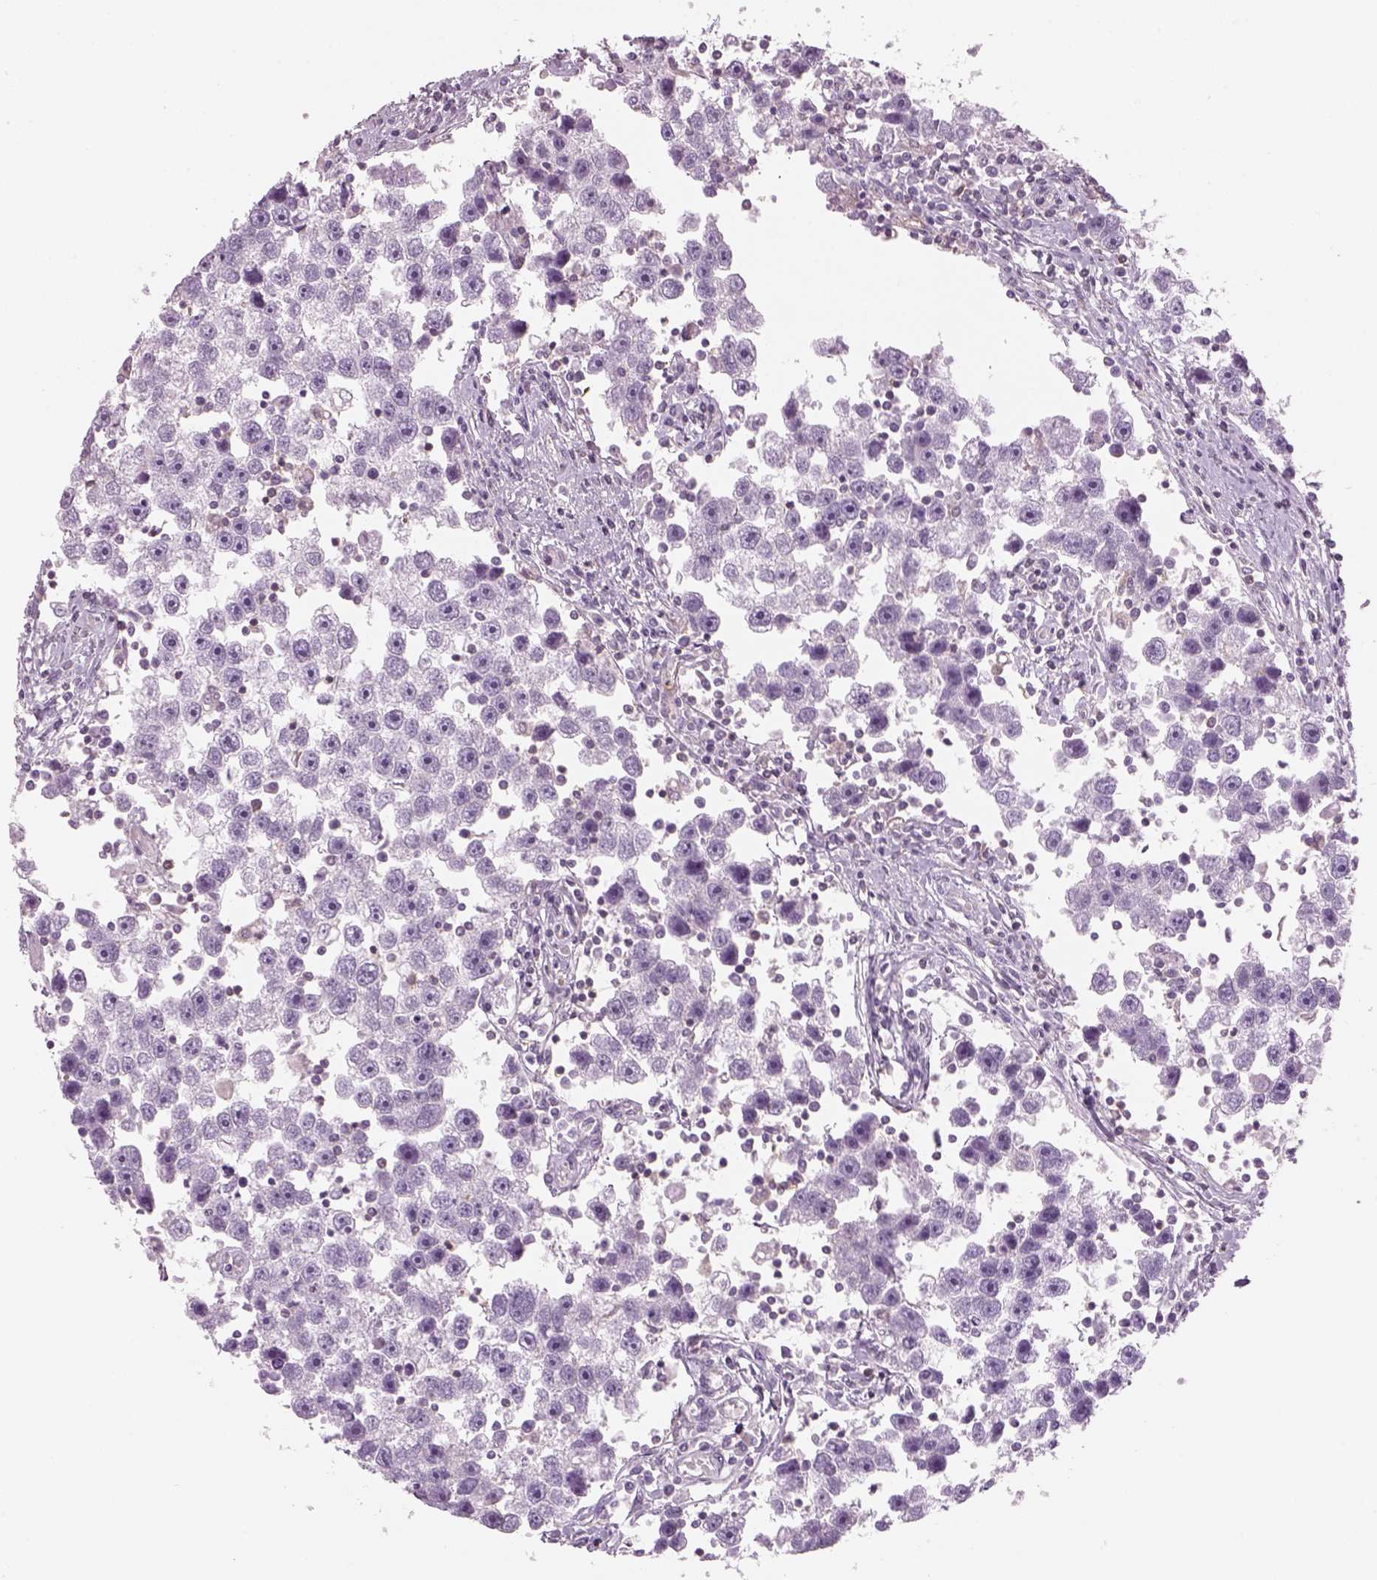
{"staining": {"intensity": "negative", "quantity": "none", "location": "none"}, "tissue": "testis cancer", "cell_type": "Tumor cells", "image_type": "cancer", "snomed": [{"axis": "morphology", "description": "Seminoma, NOS"}, {"axis": "topography", "description": "Testis"}], "caption": "The micrograph shows no staining of tumor cells in seminoma (testis).", "gene": "SLC1A7", "patient": {"sex": "male", "age": 30}}